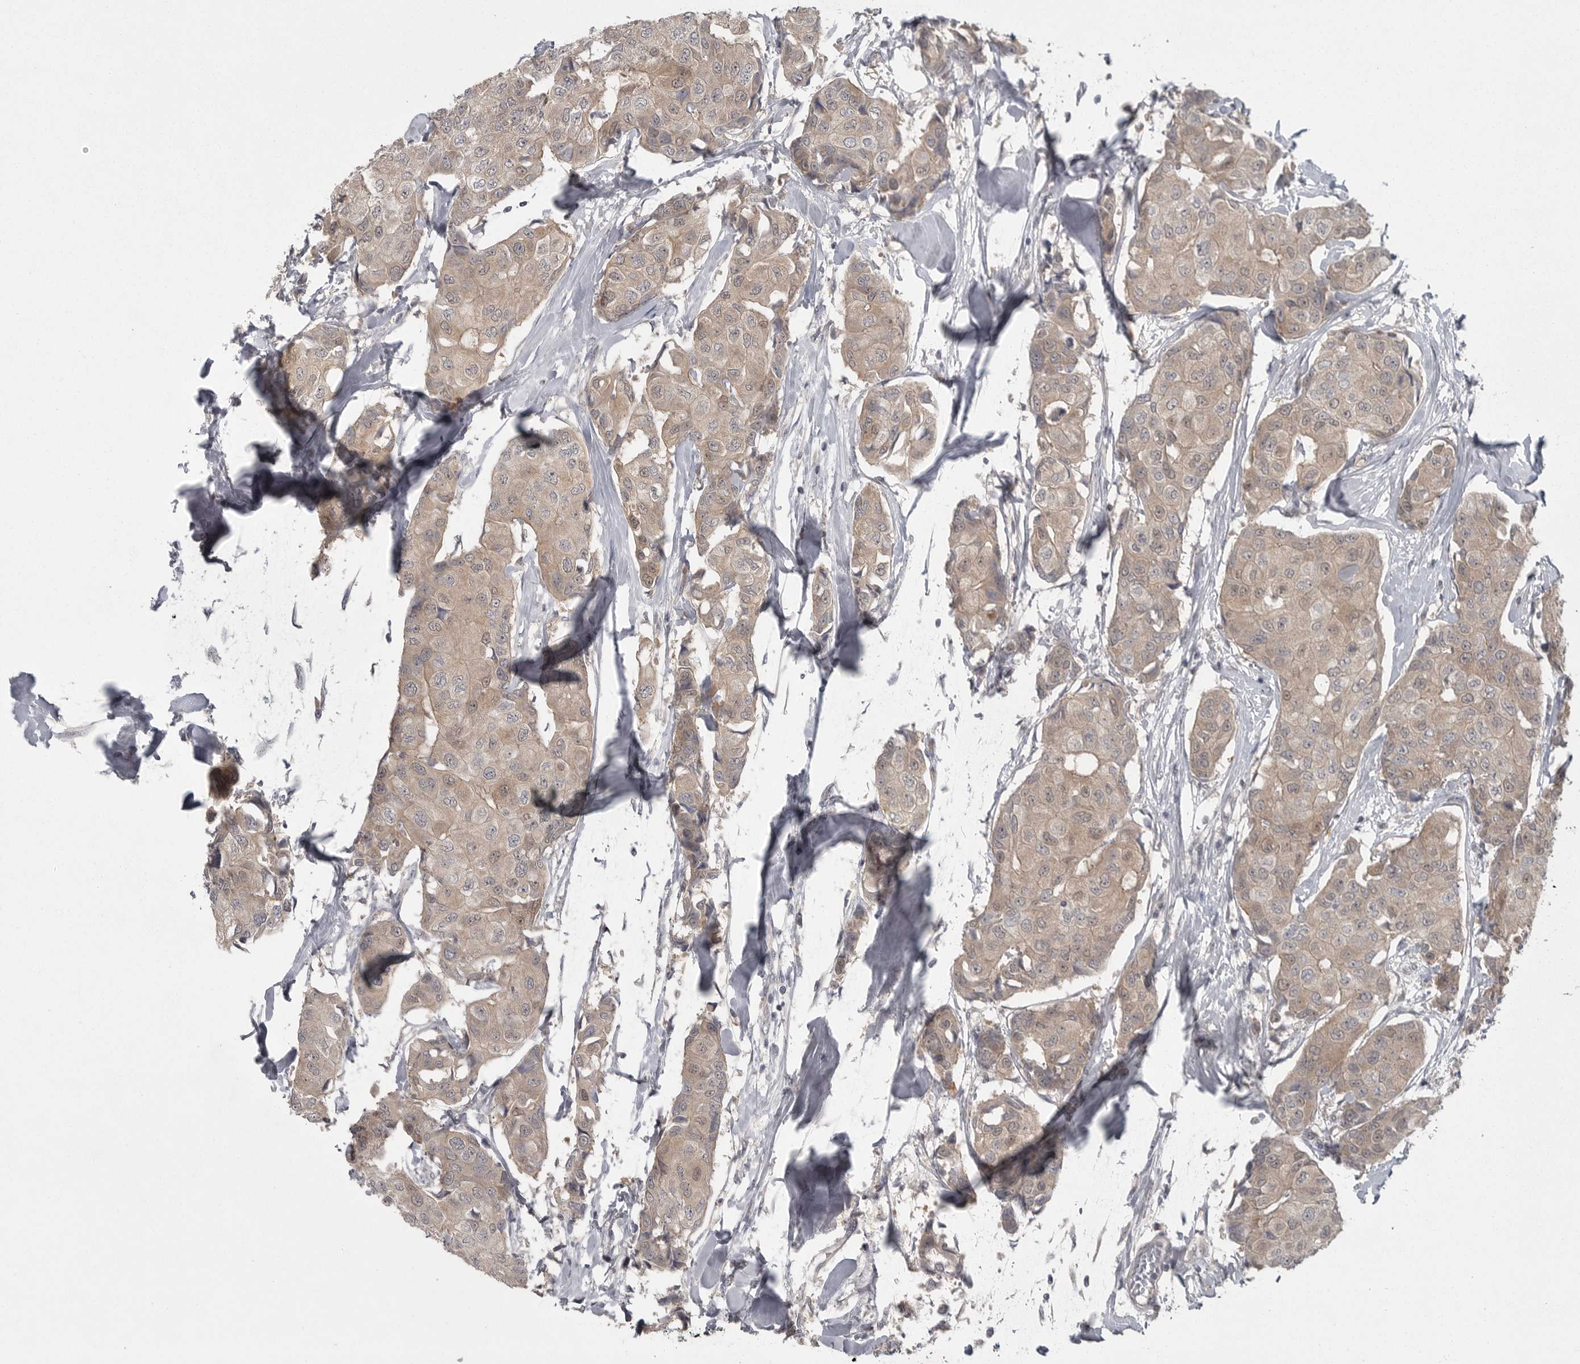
{"staining": {"intensity": "weak", "quantity": ">75%", "location": "cytoplasmic/membranous"}, "tissue": "breast cancer", "cell_type": "Tumor cells", "image_type": "cancer", "snomed": [{"axis": "morphology", "description": "Duct carcinoma"}, {"axis": "topography", "description": "Breast"}], "caption": "Breast cancer stained with DAB (3,3'-diaminobenzidine) immunohistochemistry (IHC) displays low levels of weak cytoplasmic/membranous expression in about >75% of tumor cells. The staining was performed using DAB to visualize the protein expression in brown, while the nuclei were stained in blue with hematoxylin (Magnification: 20x).", "gene": "PHF13", "patient": {"sex": "female", "age": 80}}